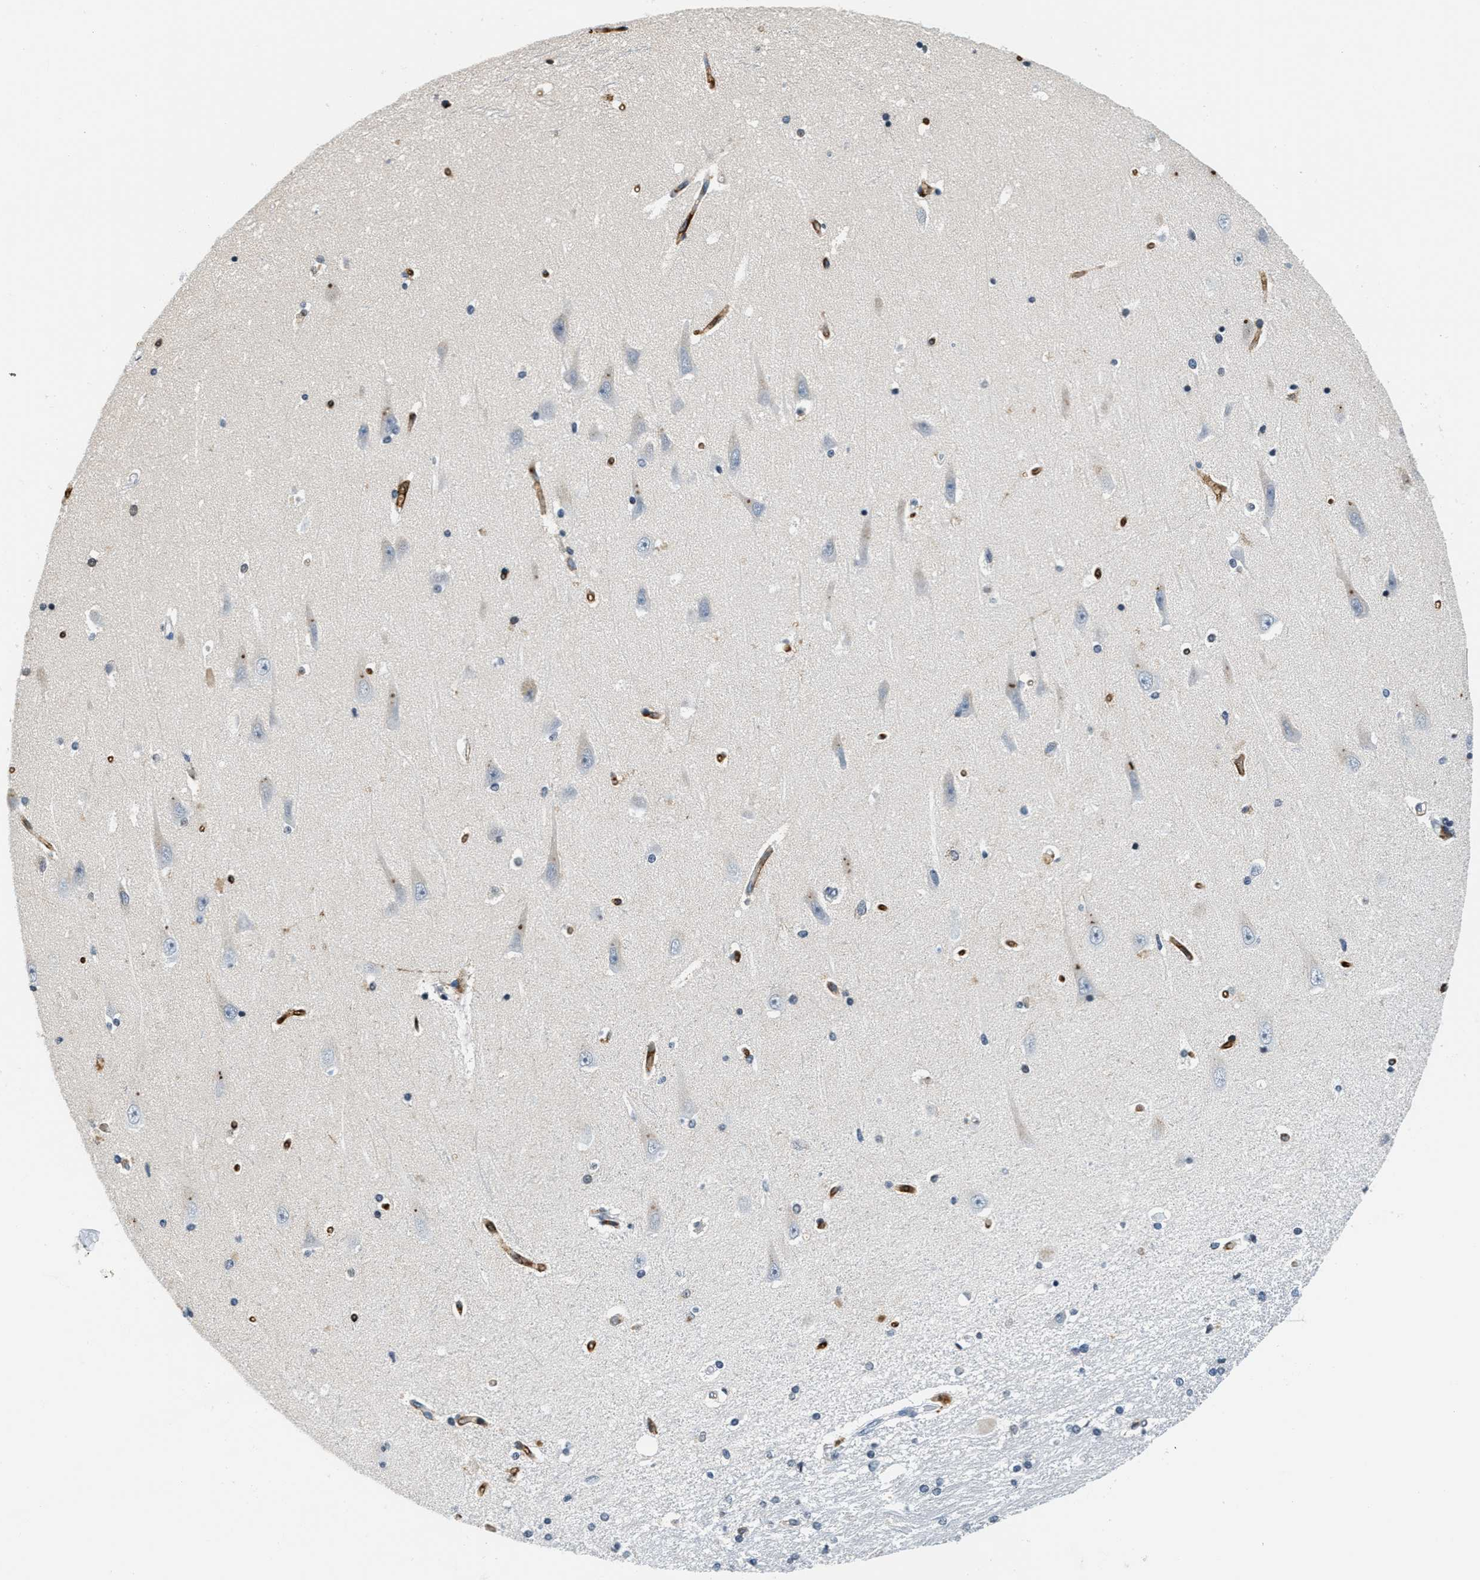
{"staining": {"intensity": "negative", "quantity": "none", "location": "none"}, "tissue": "hippocampus", "cell_type": "Glial cells", "image_type": "normal", "snomed": [{"axis": "morphology", "description": "Normal tissue, NOS"}, {"axis": "topography", "description": "Hippocampus"}], "caption": "Immunohistochemistry image of normal hippocampus stained for a protein (brown), which demonstrates no staining in glial cells.", "gene": "CA4", "patient": {"sex": "male", "age": 45}}